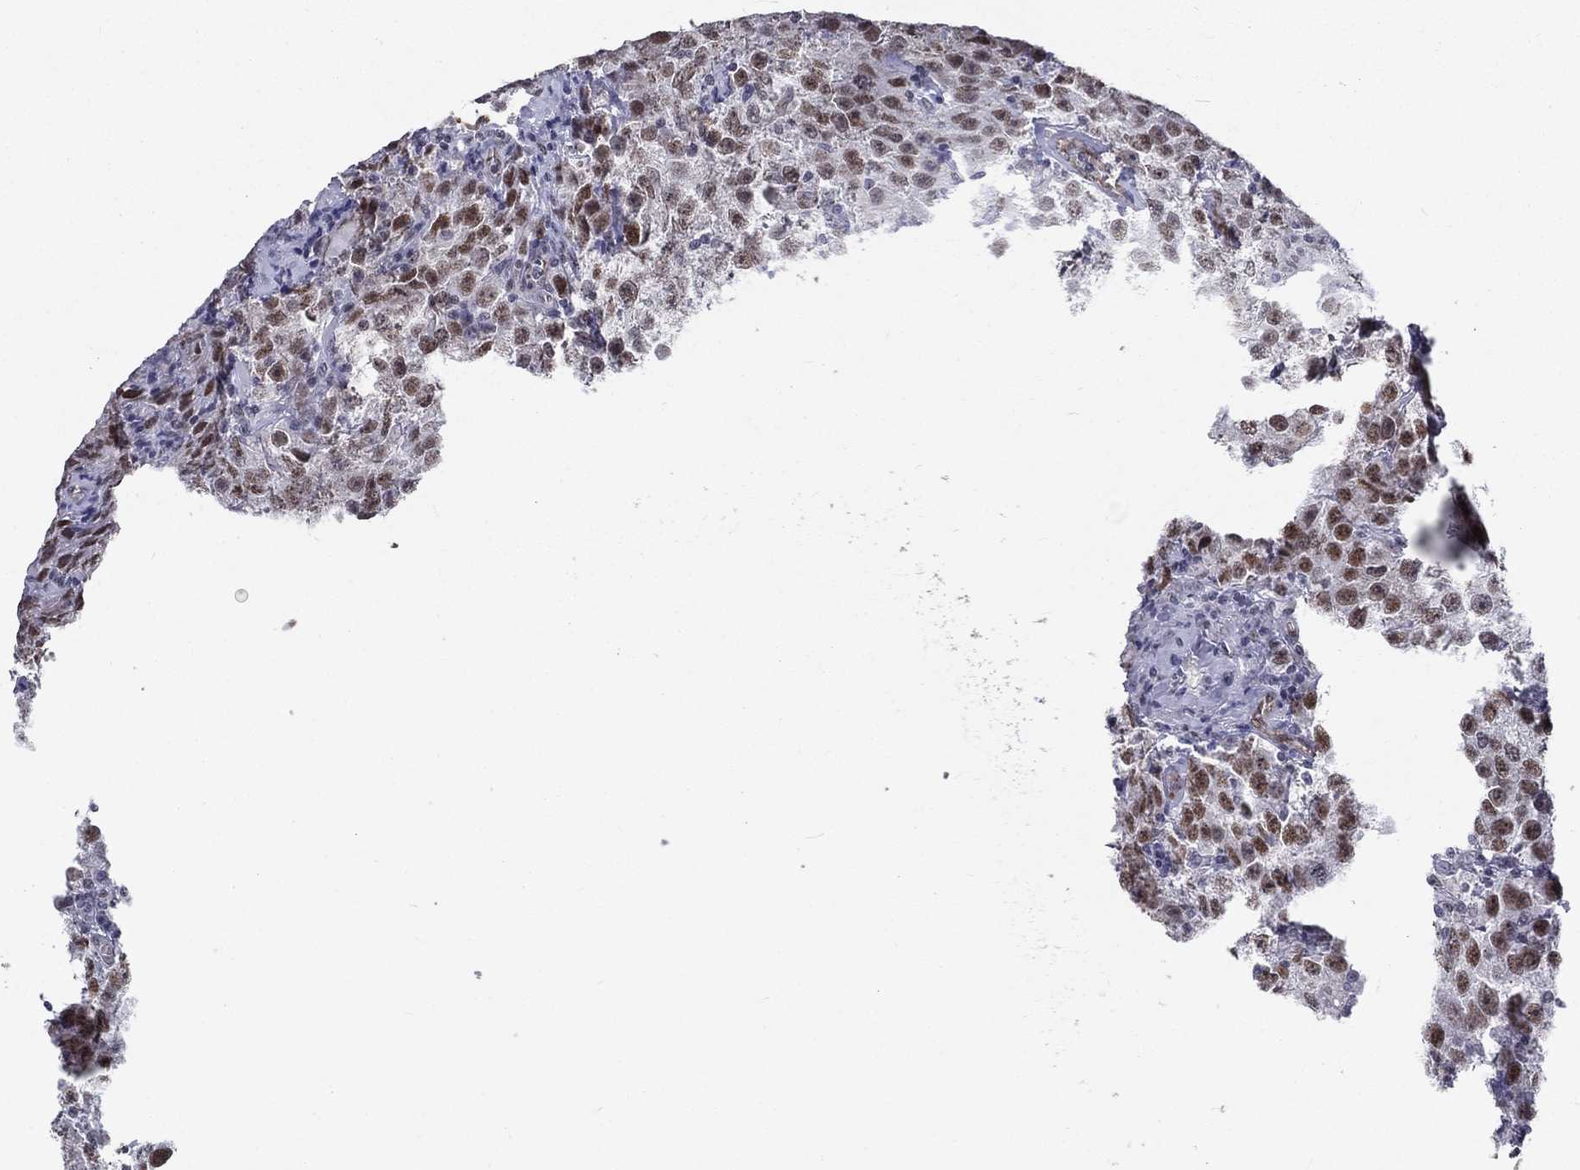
{"staining": {"intensity": "moderate", "quantity": "25%-75%", "location": "nuclear"}, "tissue": "testis cancer", "cell_type": "Tumor cells", "image_type": "cancer", "snomed": [{"axis": "morphology", "description": "Seminoma, NOS"}, {"axis": "topography", "description": "Testis"}], "caption": "The immunohistochemical stain highlights moderate nuclear expression in tumor cells of seminoma (testis) tissue. (Stains: DAB (3,3'-diaminobenzidine) in brown, nuclei in blue, Microscopy: brightfield microscopy at high magnification).", "gene": "ZBED1", "patient": {"sex": "male", "age": 52}}